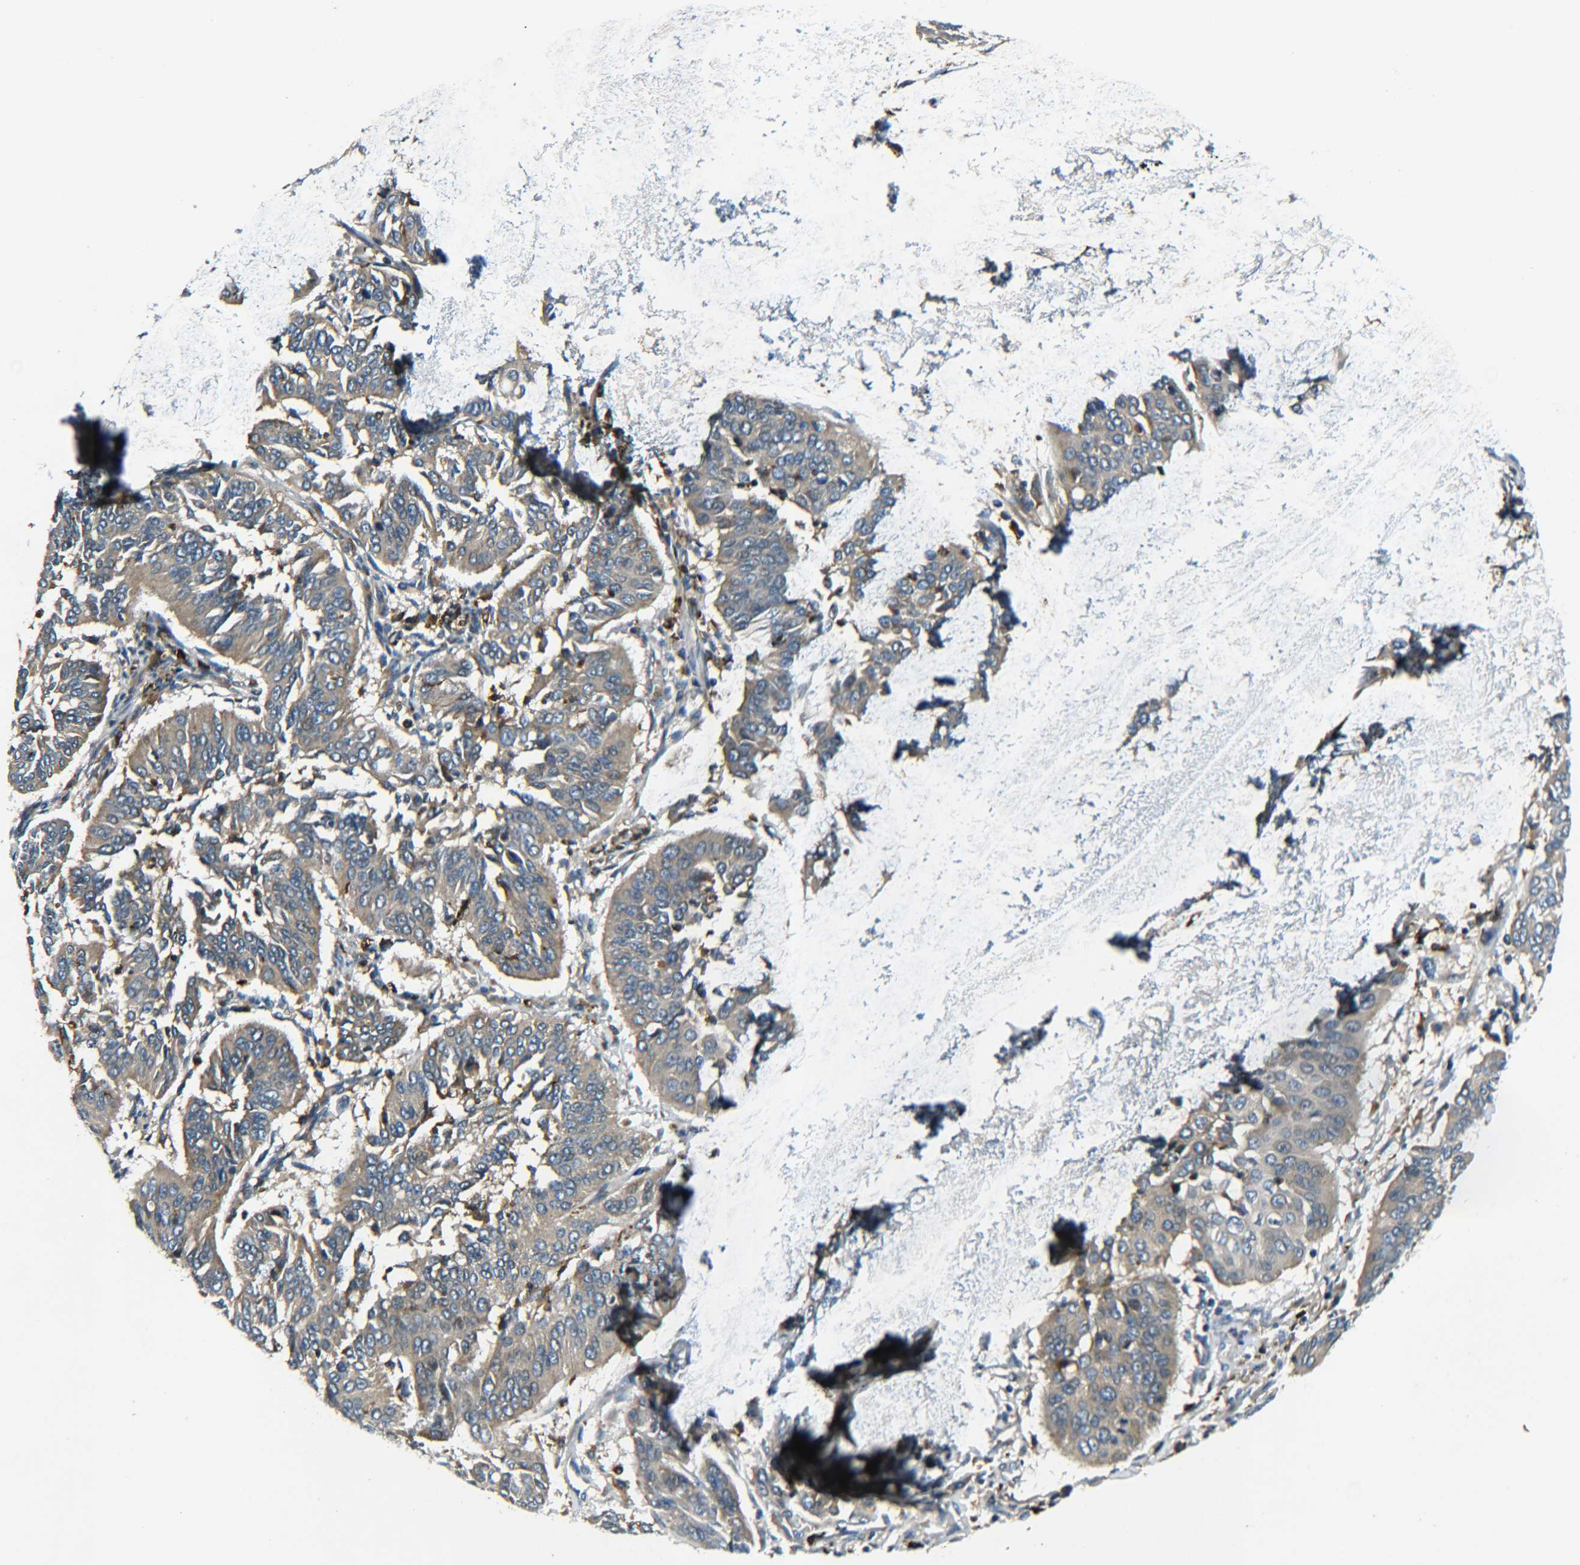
{"staining": {"intensity": "weak", "quantity": ">75%", "location": "cytoplasmic/membranous"}, "tissue": "cervical cancer", "cell_type": "Tumor cells", "image_type": "cancer", "snomed": [{"axis": "morphology", "description": "Normal tissue, NOS"}, {"axis": "morphology", "description": "Squamous cell carcinoma, NOS"}, {"axis": "topography", "description": "Cervix"}], "caption": "IHC of squamous cell carcinoma (cervical) exhibits low levels of weak cytoplasmic/membranous staining in approximately >75% of tumor cells.", "gene": "RAB1B", "patient": {"sex": "female", "age": 39}}